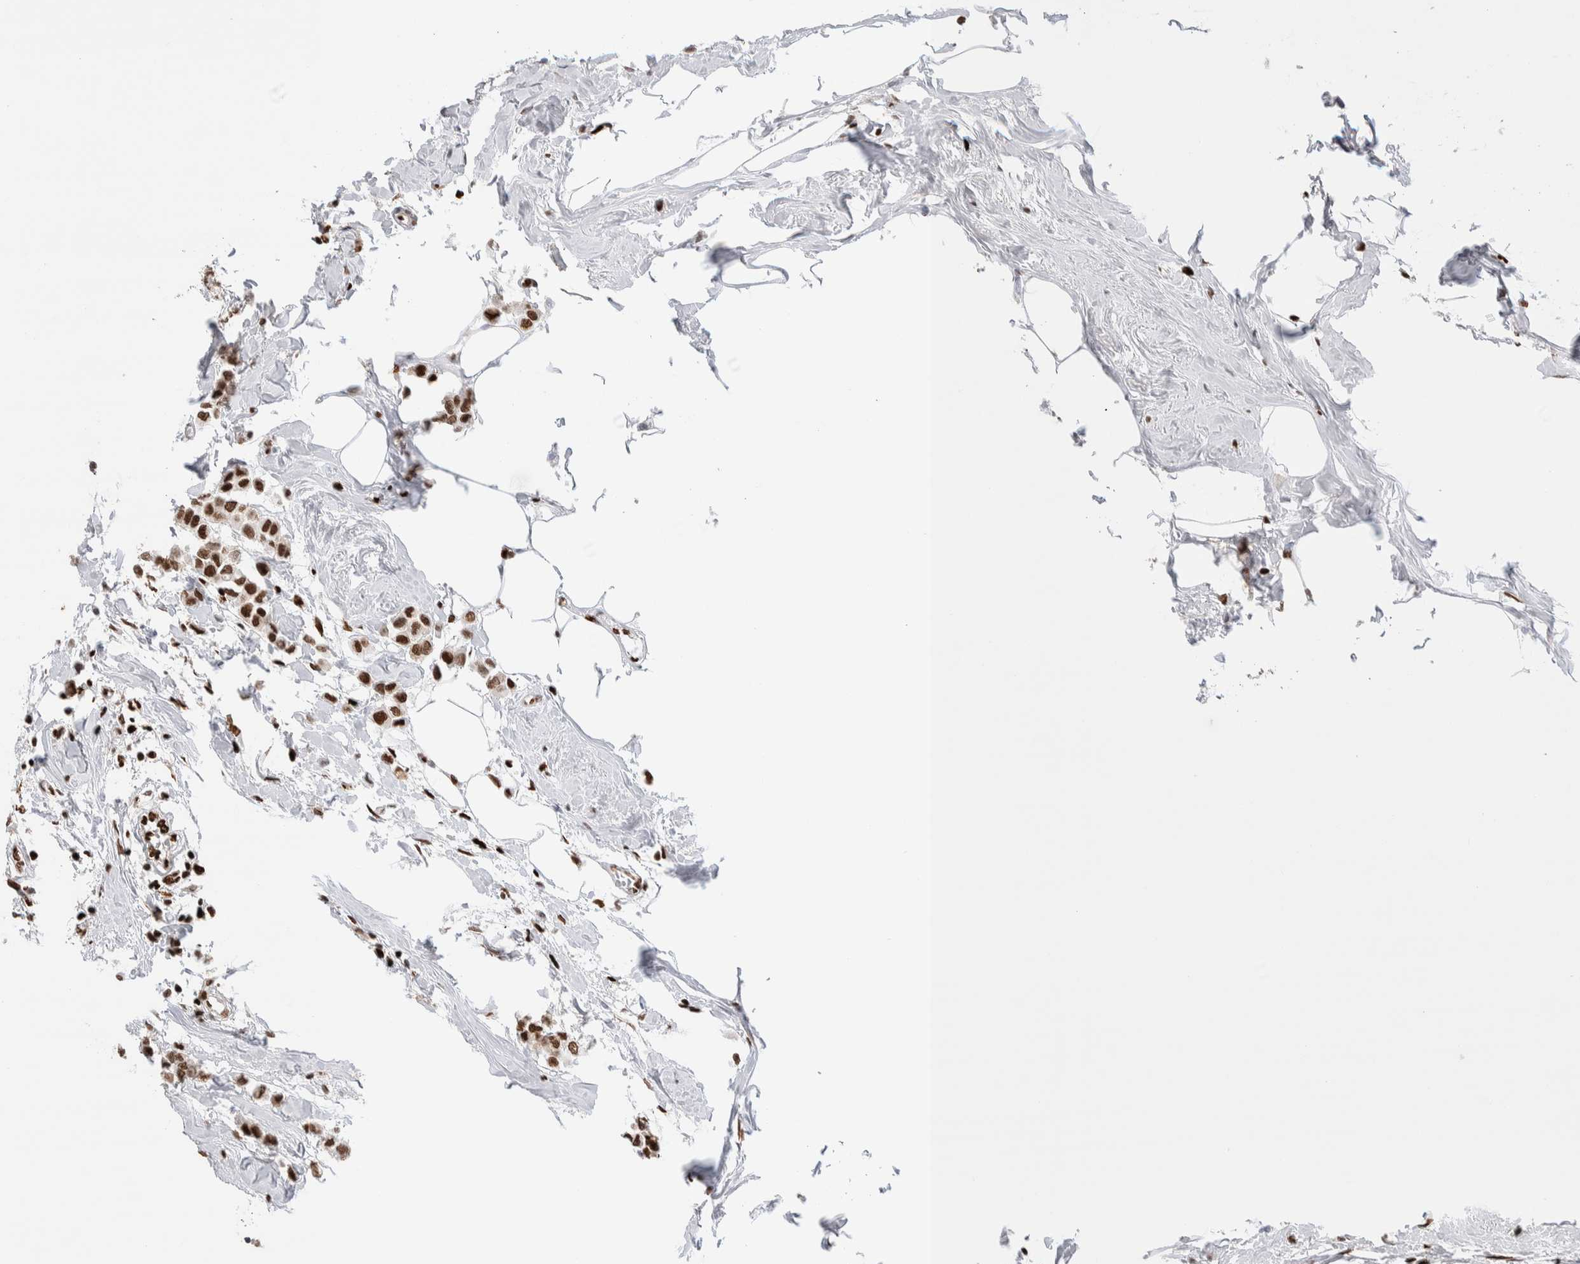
{"staining": {"intensity": "strong", "quantity": ">75%", "location": "nuclear"}, "tissue": "breast cancer", "cell_type": "Tumor cells", "image_type": "cancer", "snomed": [{"axis": "morphology", "description": "Lobular carcinoma"}, {"axis": "topography", "description": "Breast"}], "caption": "Breast cancer stained with DAB IHC reveals high levels of strong nuclear staining in approximately >75% of tumor cells.", "gene": "RNASEK-C17orf49", "patient": {"sex": "female", "age": 51}}